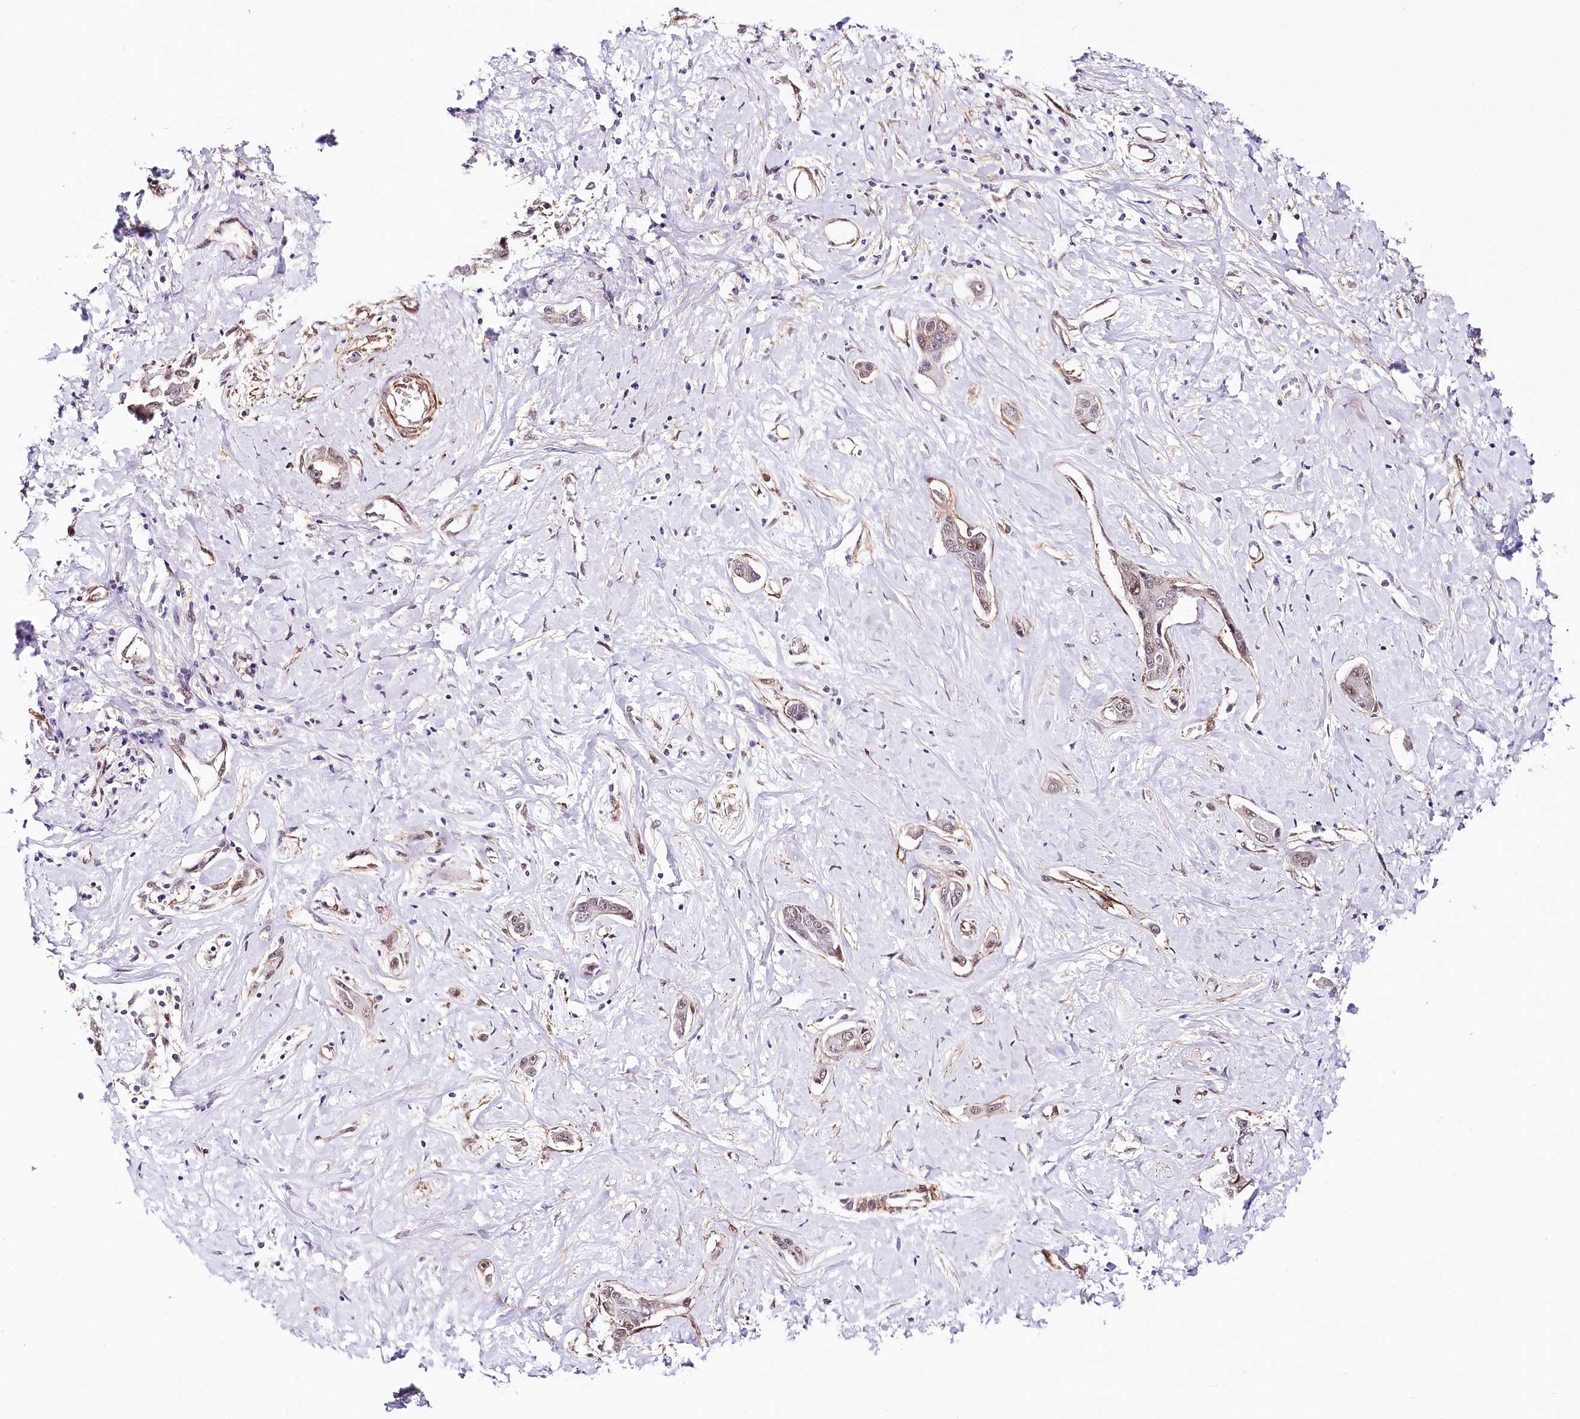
{"staining": {"intensity": "weak", "quantity": "<25%", "location": "nuclear"}, "tissue": "liver cancer", "cell_type": "Tumor cells", "image_type": "cancer", "snomed": [{"axis": "morphology", "description": "Cholangiocarcinoma"}, {"axis": "topography", "description": "Liver"}], "caption": "Immunohistochemistry micrograph of neoplastic tissue: liver cholangiocarcinoma stained with DAB exhibits no significant protein expression in tumor cells.", "gene": "PPP2R5B", "patient": {"sex": "male", "age": 59}}